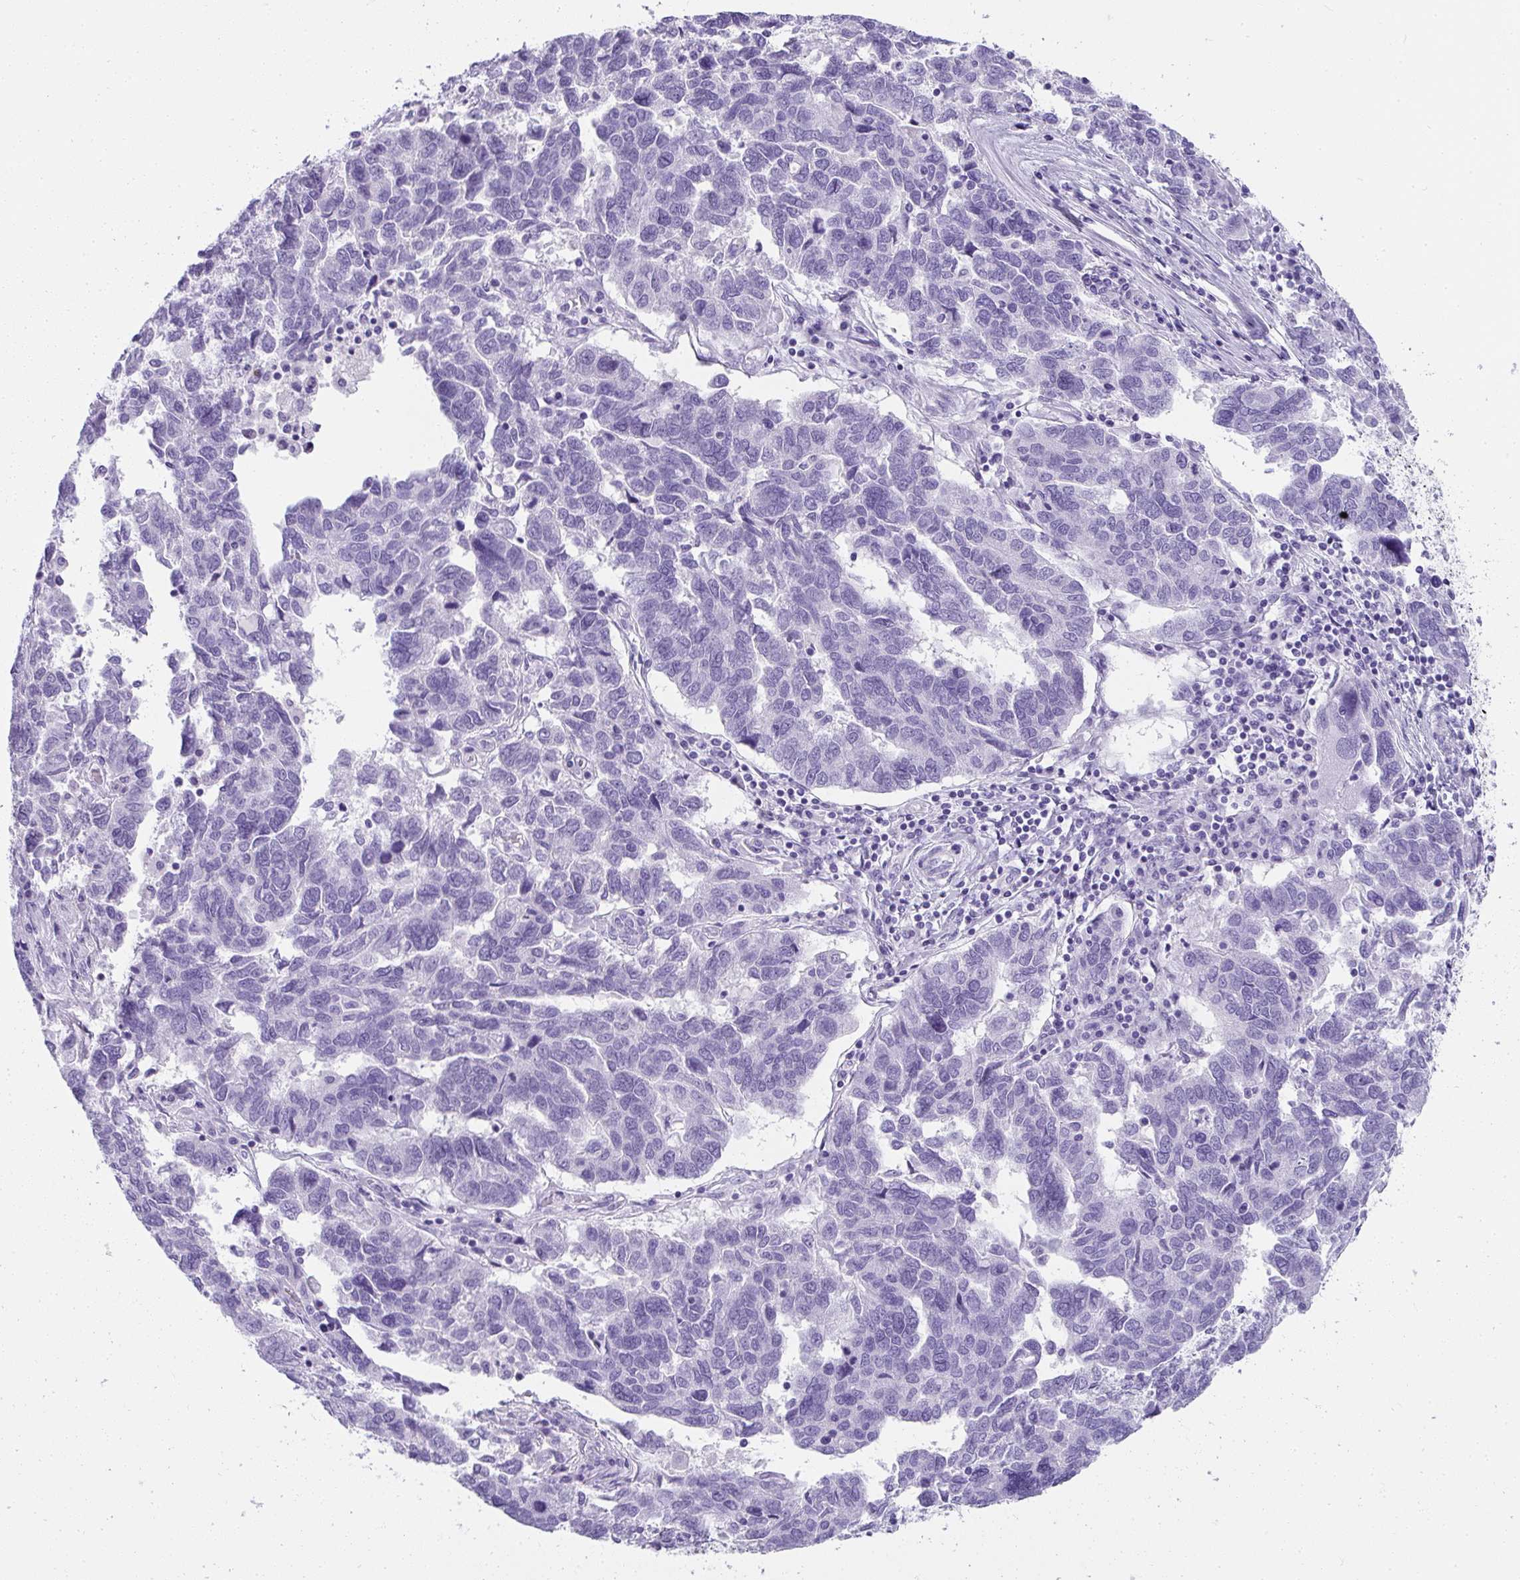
{"staining": {"intensity": "negative", "quantity": "none", "location": "none"}, "tissue": "ovarian cancer", "cell_type": "Tumor cells", "image_type": "cancer", "snomed": [{"axis": "morphology", "description": "Cystadenocarcinoma, serous, NOS"}, {"axis": "topography", "description": "Ovary"}], "caption": "This micrograph is of serous cystadenocarcinoma (ovarian) stained with IHC to label a protein in brown with the nuclei are counter-stained blue. There is no positivity in tumor cells.", "gene": "AVIL", "patient": {"sex": "female", "age": 64}}